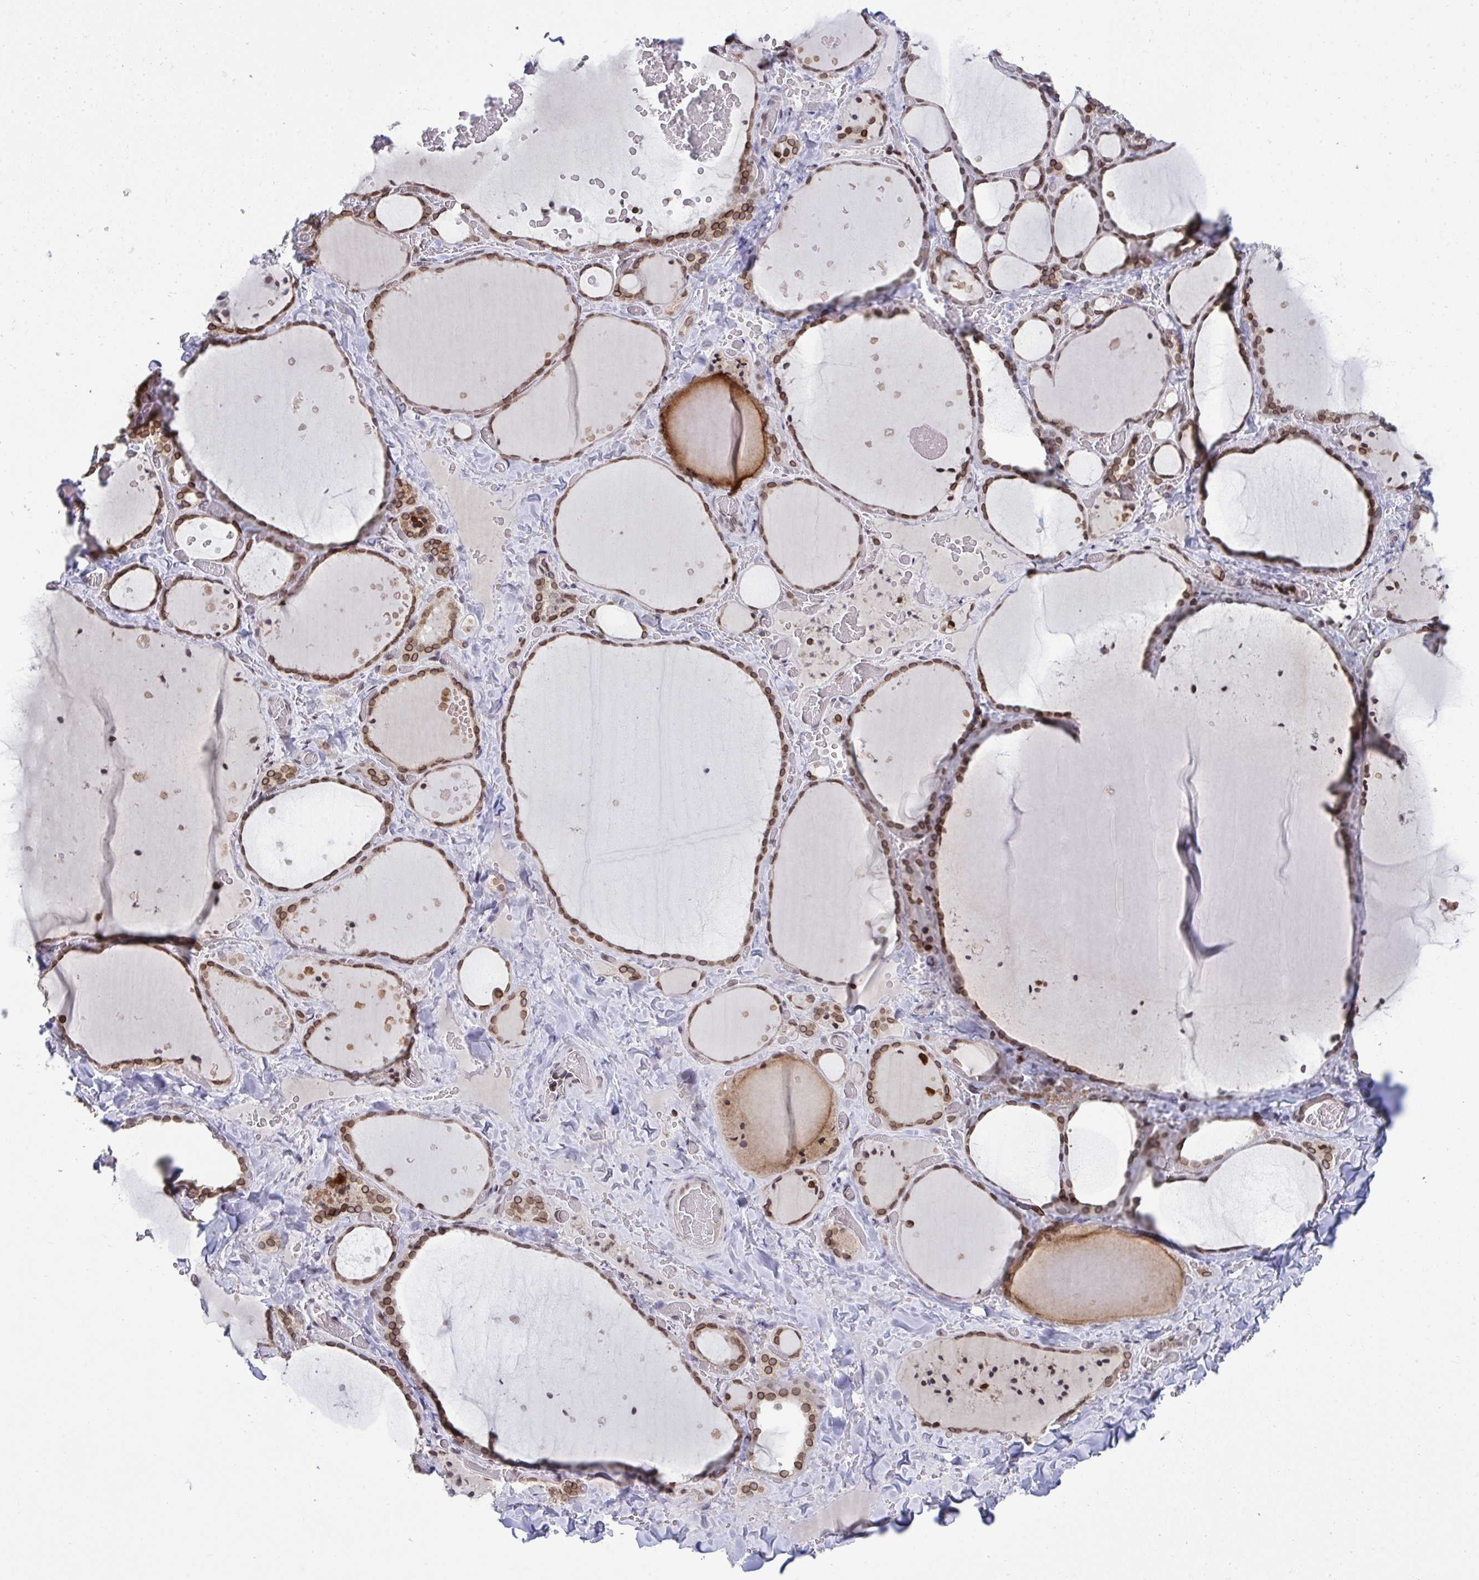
{"staining": {"intensity": "moderate", "quantity": ">75%", "location": "cytoplasmic/membranous,nuclear"}, "tissue": "thyroid gland", "cell_type": "Glandular cells", "image_type": "normal", "snomed": [{"axis": "morphology", "description": "Normal tissue, NOS"}, {"axis": "topography", "description": "Thyroid gland"}], "caption": "Protein staining of normal thyroid gland exhibits moderate cytoplasmic/membranous,nuclear staining in about >75% of glandular cells. (brown staining indicates protein expression, while blue staining denotes nuclei).", "gene": "RANBP2", "patient": {"sex": "female", "age": 36}}